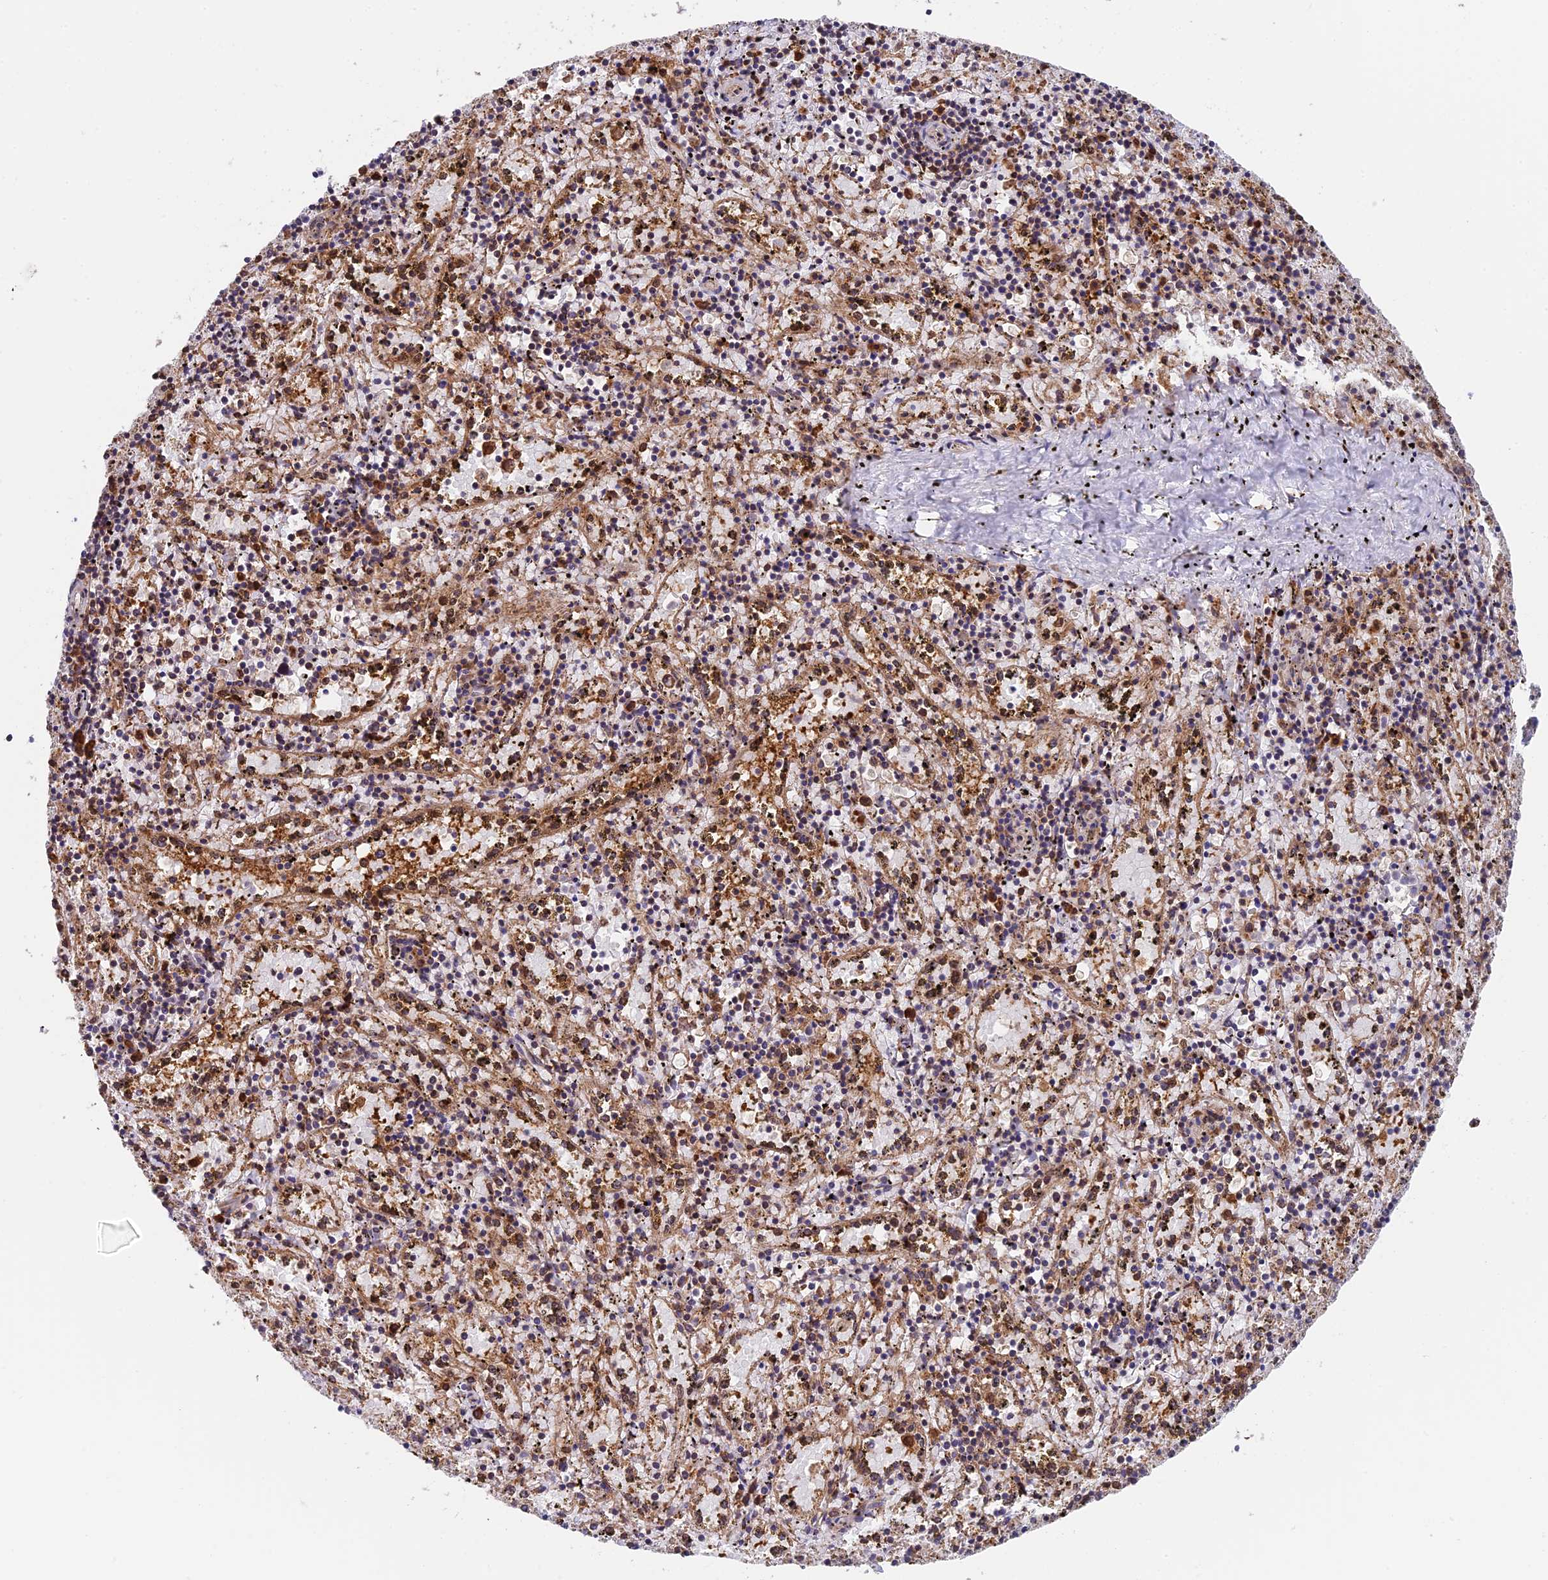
{"staining": {"intensity": "moderate", "quantity": "25%-75%", "location": "cytoplasmic/membranous"}, "tissue": "spleen", "cell_type": "Cells in red pulp", "image_type": "normal", "snomed": [{"axis": "morphology", "description": "Normal tissue, NOS"}, {"axis": "topography", "description": "Spleen"}], "caption": "The photomicrograph shows immunohistochemical staining of unremarkable spleen. There is moderate cytoplasmic/membranous expression is seen in about 25%-75% of cells in red pulp.", "gene": "IPO5", "patient": {"sex": "male", "age": 11}}